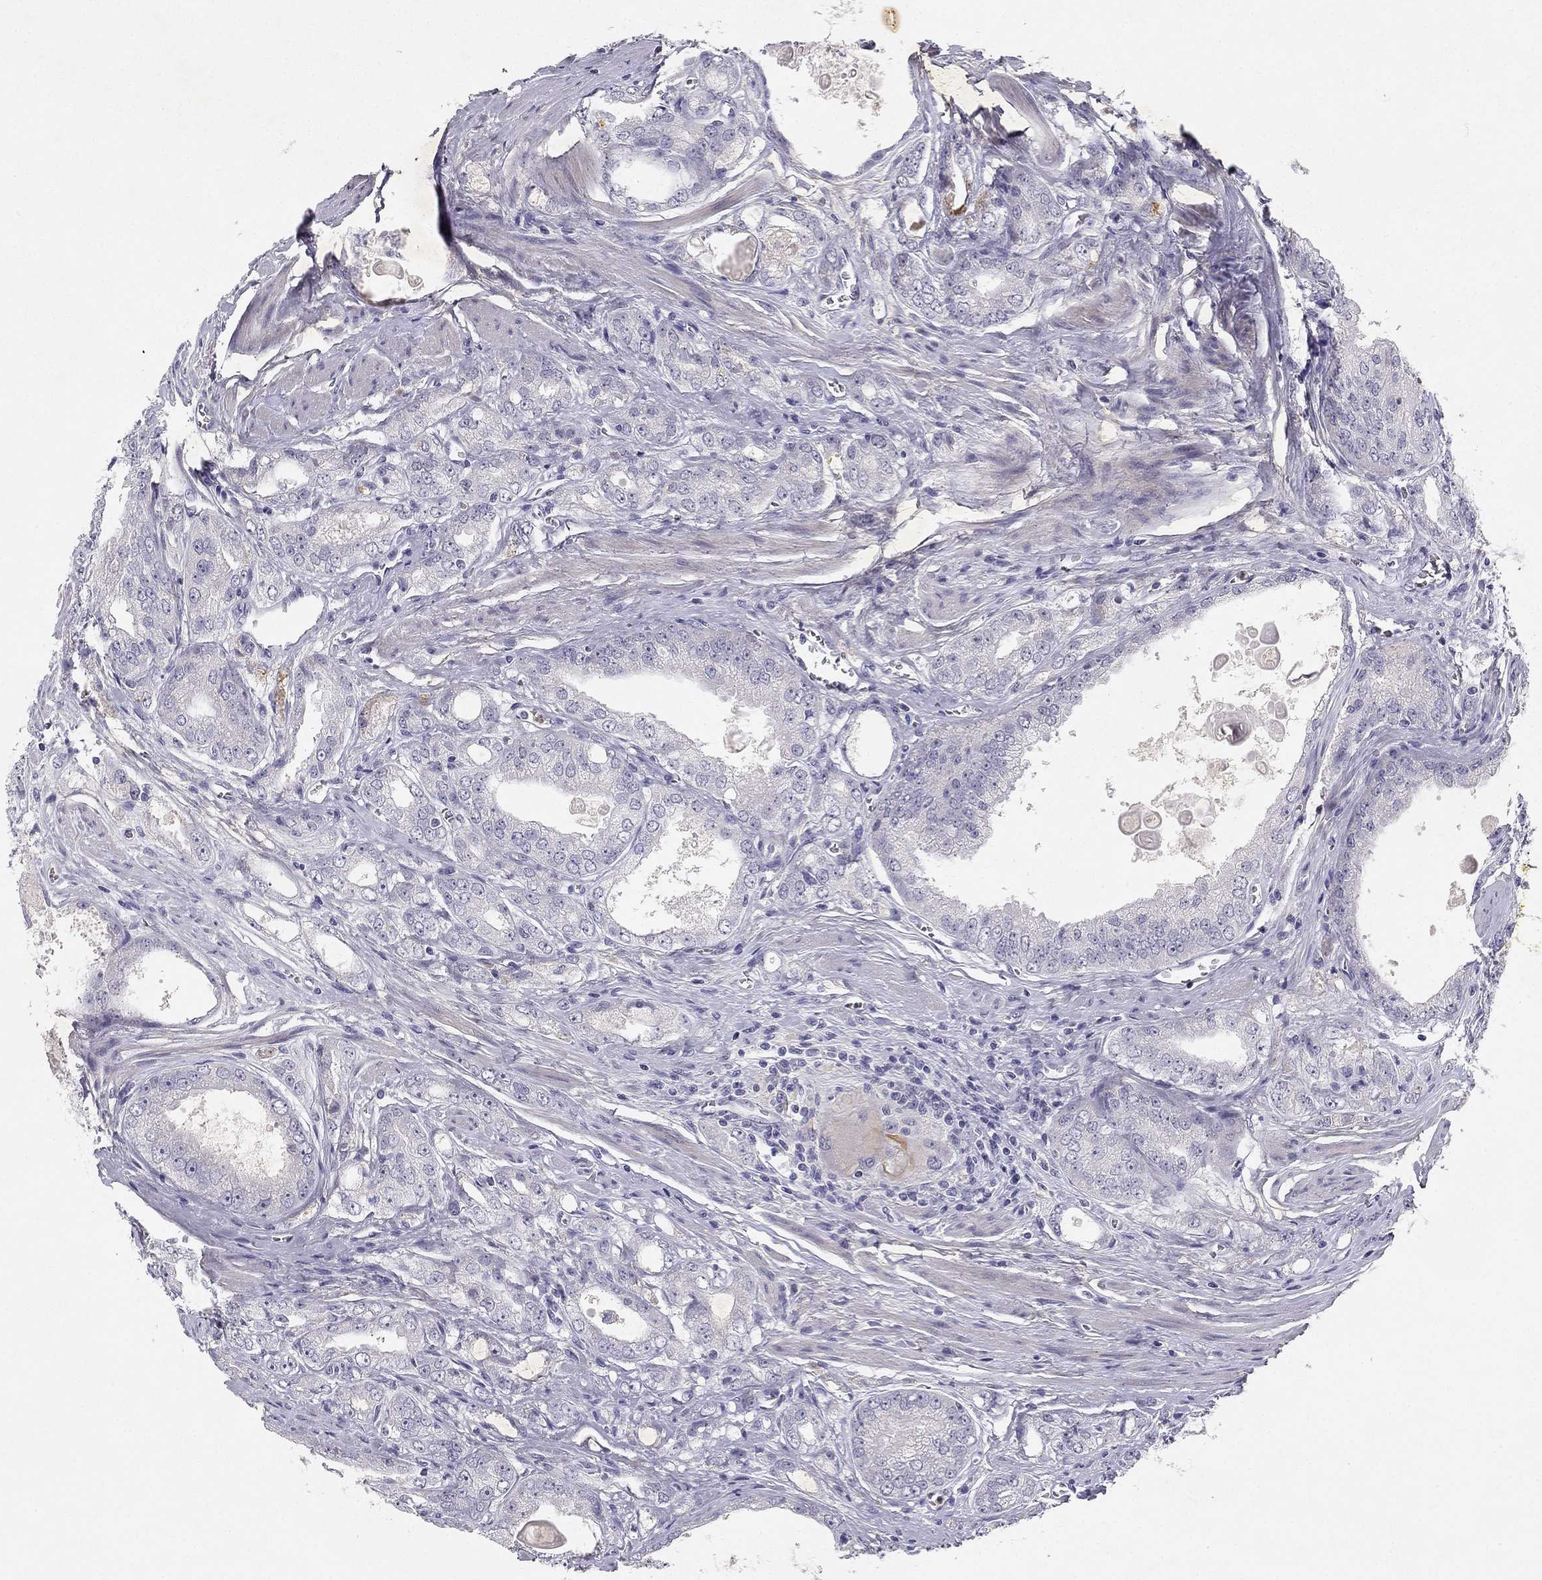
{"staining": {"intensity": "negative", "quantity": "none", "location": "none"}, "tissue": "prostate cancer", "cell_type": "Tumor cells", "image_type": "cancer", "snomed": [{"axis": "morphology", "description": "Adenocarcinoma, NOS"}, {"axis": "morphology", "description": "Adenocarcinoma, High grade"}, {"axis": "topography", "description": "Prostate"}], "caption": "An IHC histopathology image of high-grade adenocarcinoma (prostate) is shown. There is no staining in tumor cells of high-grade adenocarcinoma (prostate).", "gene": "SLC6A4", "patient": {"sex": "male", "age": 70}}